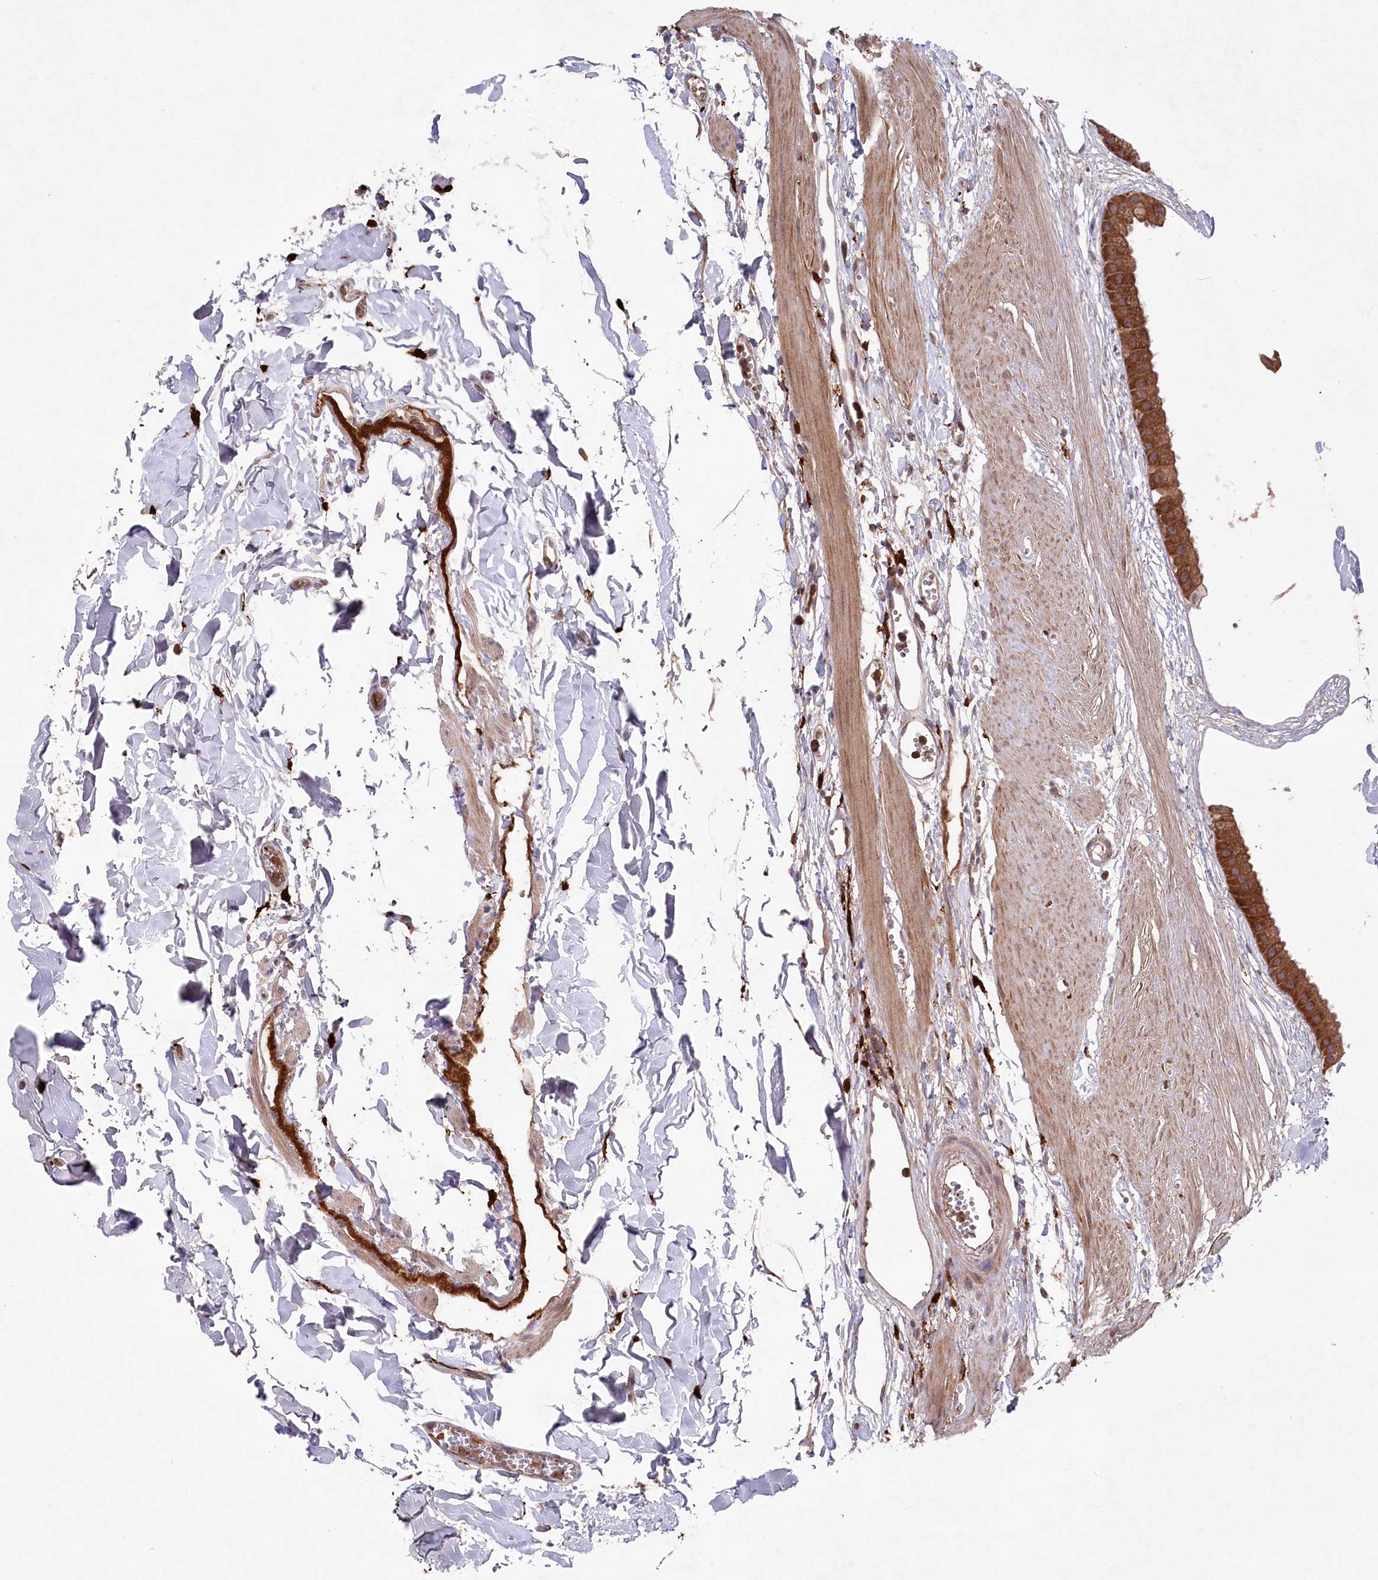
{"staining": {"intensity": "strong", "quantity": ">75%", "location": "cytoplasmic/membranous"}, "tissue": "gallbladder", "cell_type": "Glandular cells", "image_type": "normal", "snomed": [{"axis": "morphology", "description": "Normal tissue, NOS"}, {"axis": "topography", "description": "Gallbladder"}], "caption": "About >75% of glandular cells in benign human gallbladder exhibit strong cytoplasmic/membranous protein positivity as visualized by brown immunohistochemical staining.", "gene": "PPP1R21", "patient": {"sex": "female", "age": 64}}